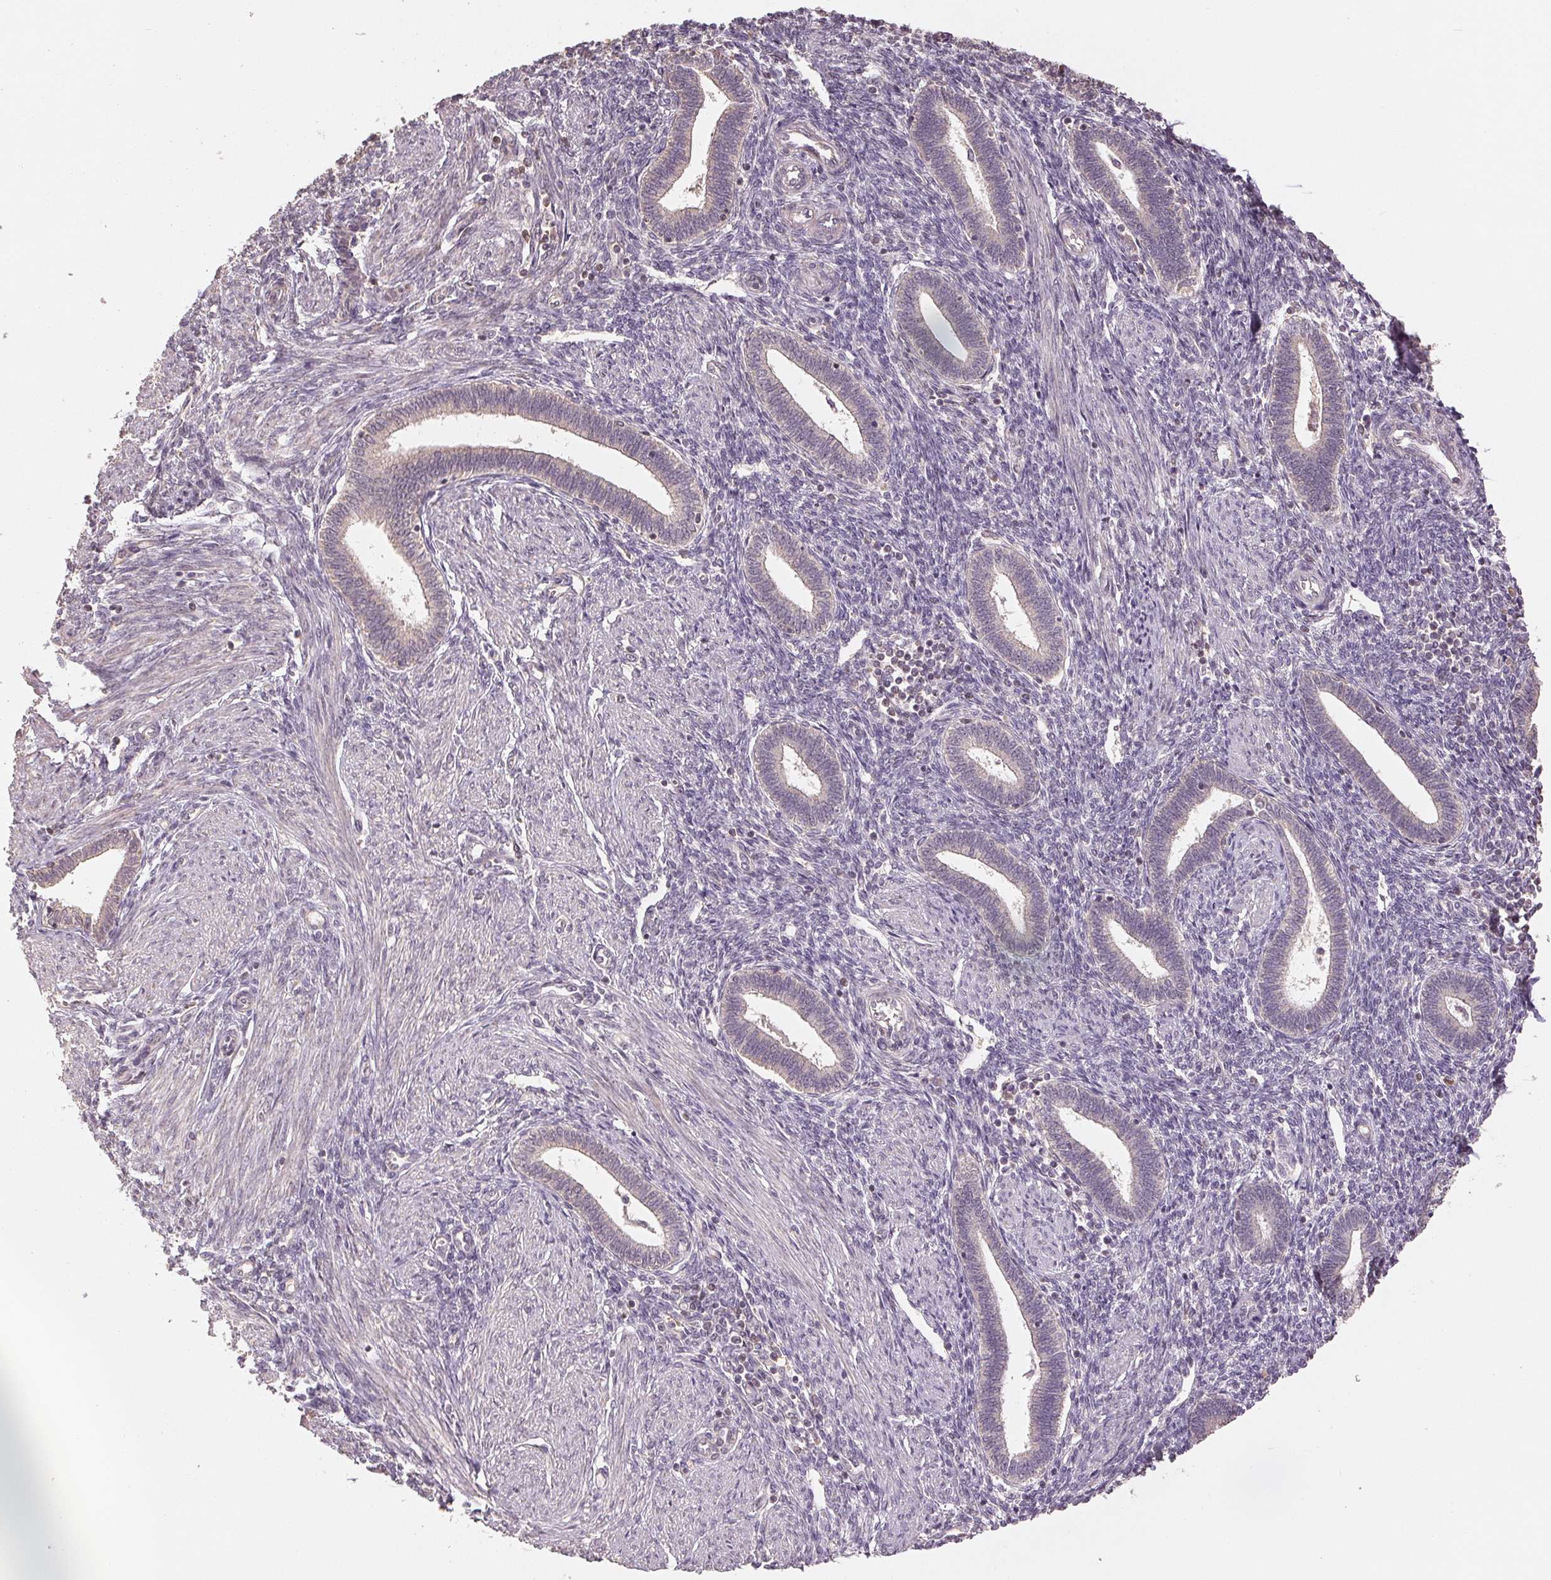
{"staining": {"intensity": "negative", "quantity": "none", "location": "none"}, "tissue": "endometrium", "cell_type": "Cells in endometrial stroma", "image_type": "normal", "snomed": [{"axis": "morphology", "description": "Normal tissue, NOS"}, {"axis": "topography", "description": "Endometrium"}], "caption": "High power microscopy image of an IHC micrograph of normal endometrium, revealing no significant staining in cells in endometrial stroma. (Brightfield microscopy of DAB IHC at high magnification).", "gene": "COX14", "patient": {"sex": "female", "age": 42}}